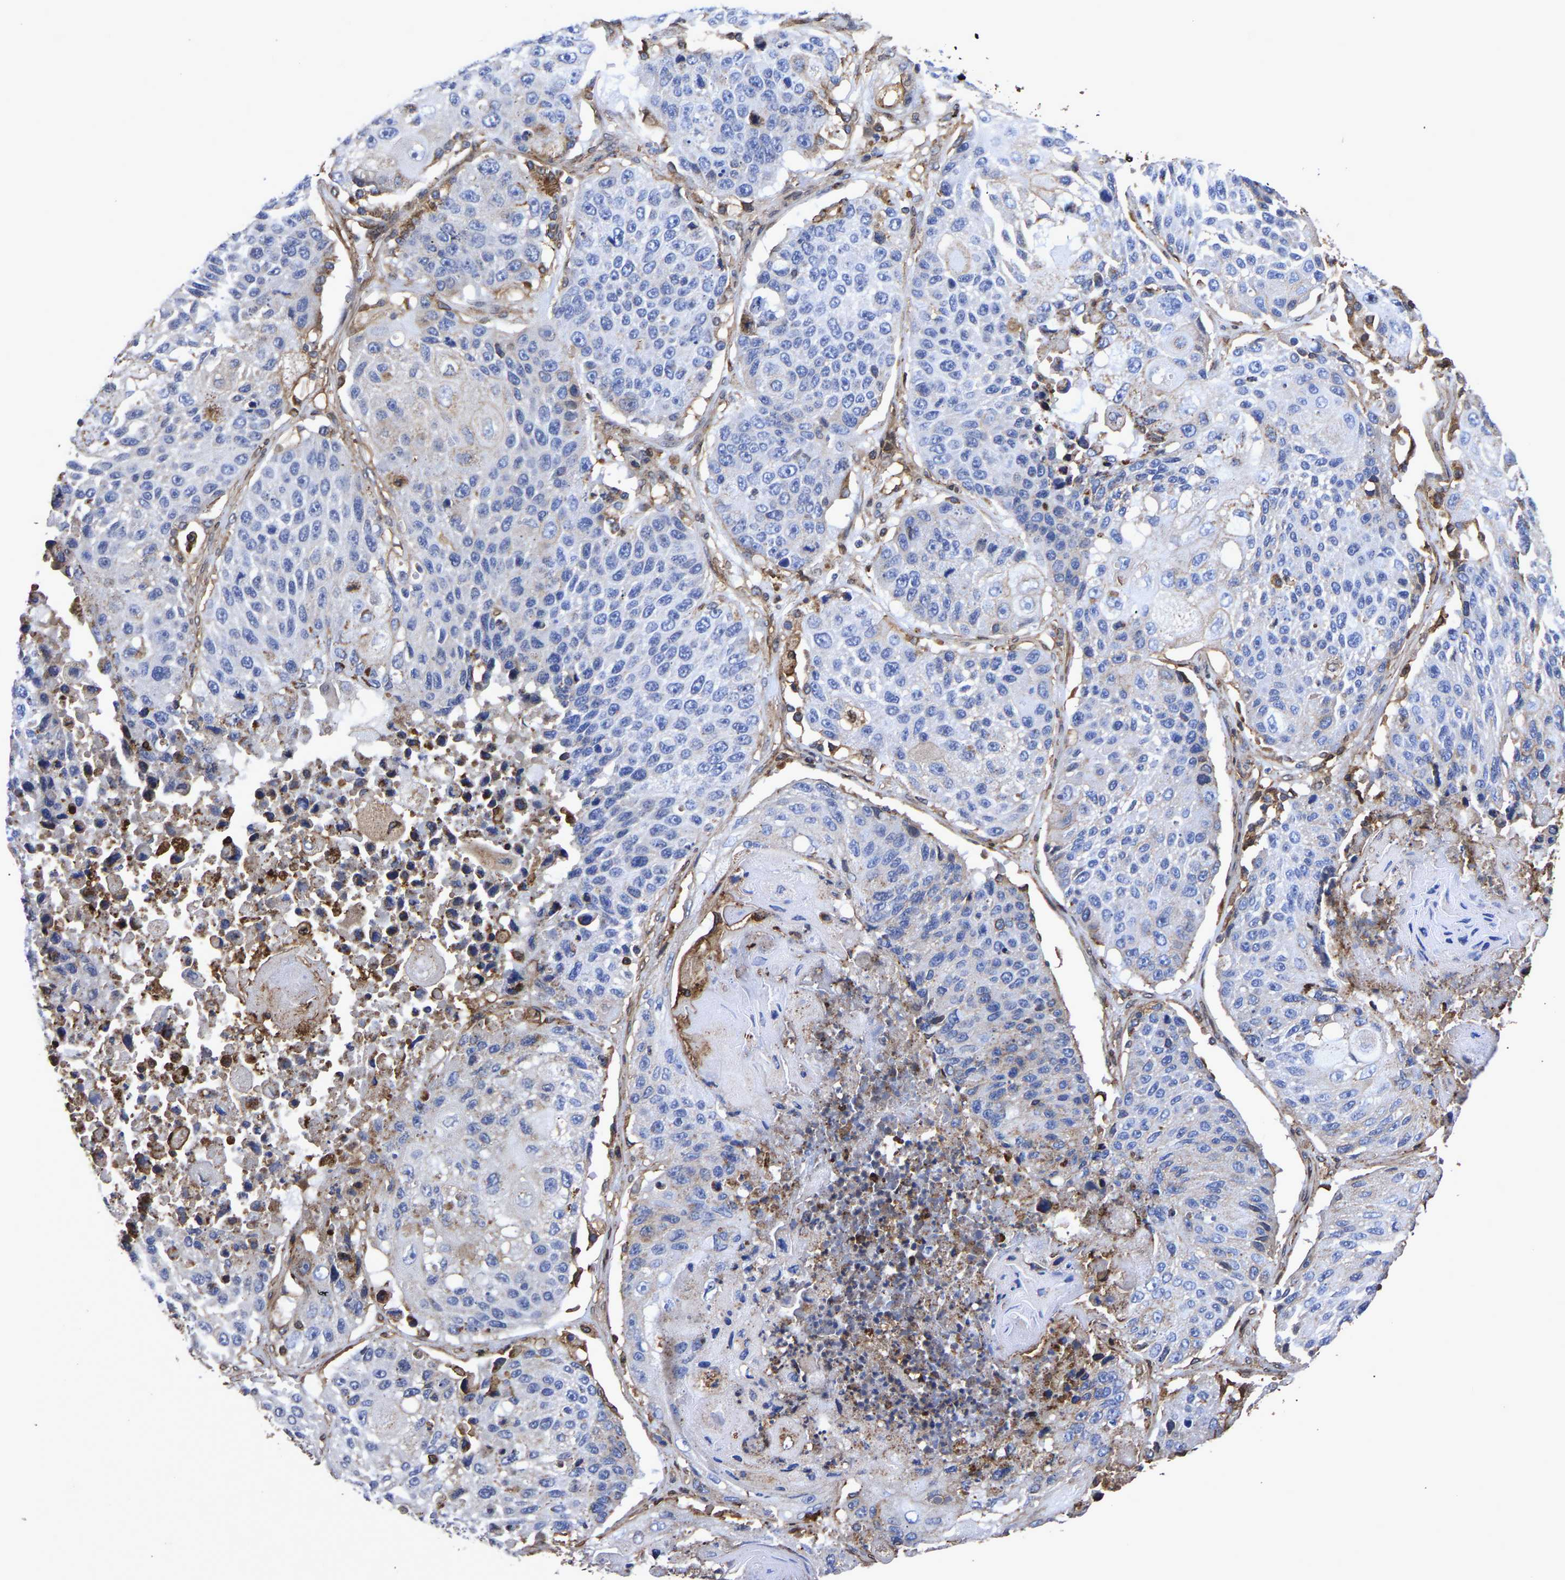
{"staining": {"intensity": "negative", "quantity": "none", "location": "none"}, "tissue": "lung cancer", "cell_type": "Tumor cells", "image_type": "cancer", "snomed": [{"axis": "morphology", "description": "Squamous cell carcinoma, NOS"}, {"axis": "topography", "description": "Lung"}], "caption": "The photomicrograph exhibits no staining of tumor cells in lung squamous cell carcinoma.", "gene": "LIF", "patient": {"sex": "male", "age": 61}}